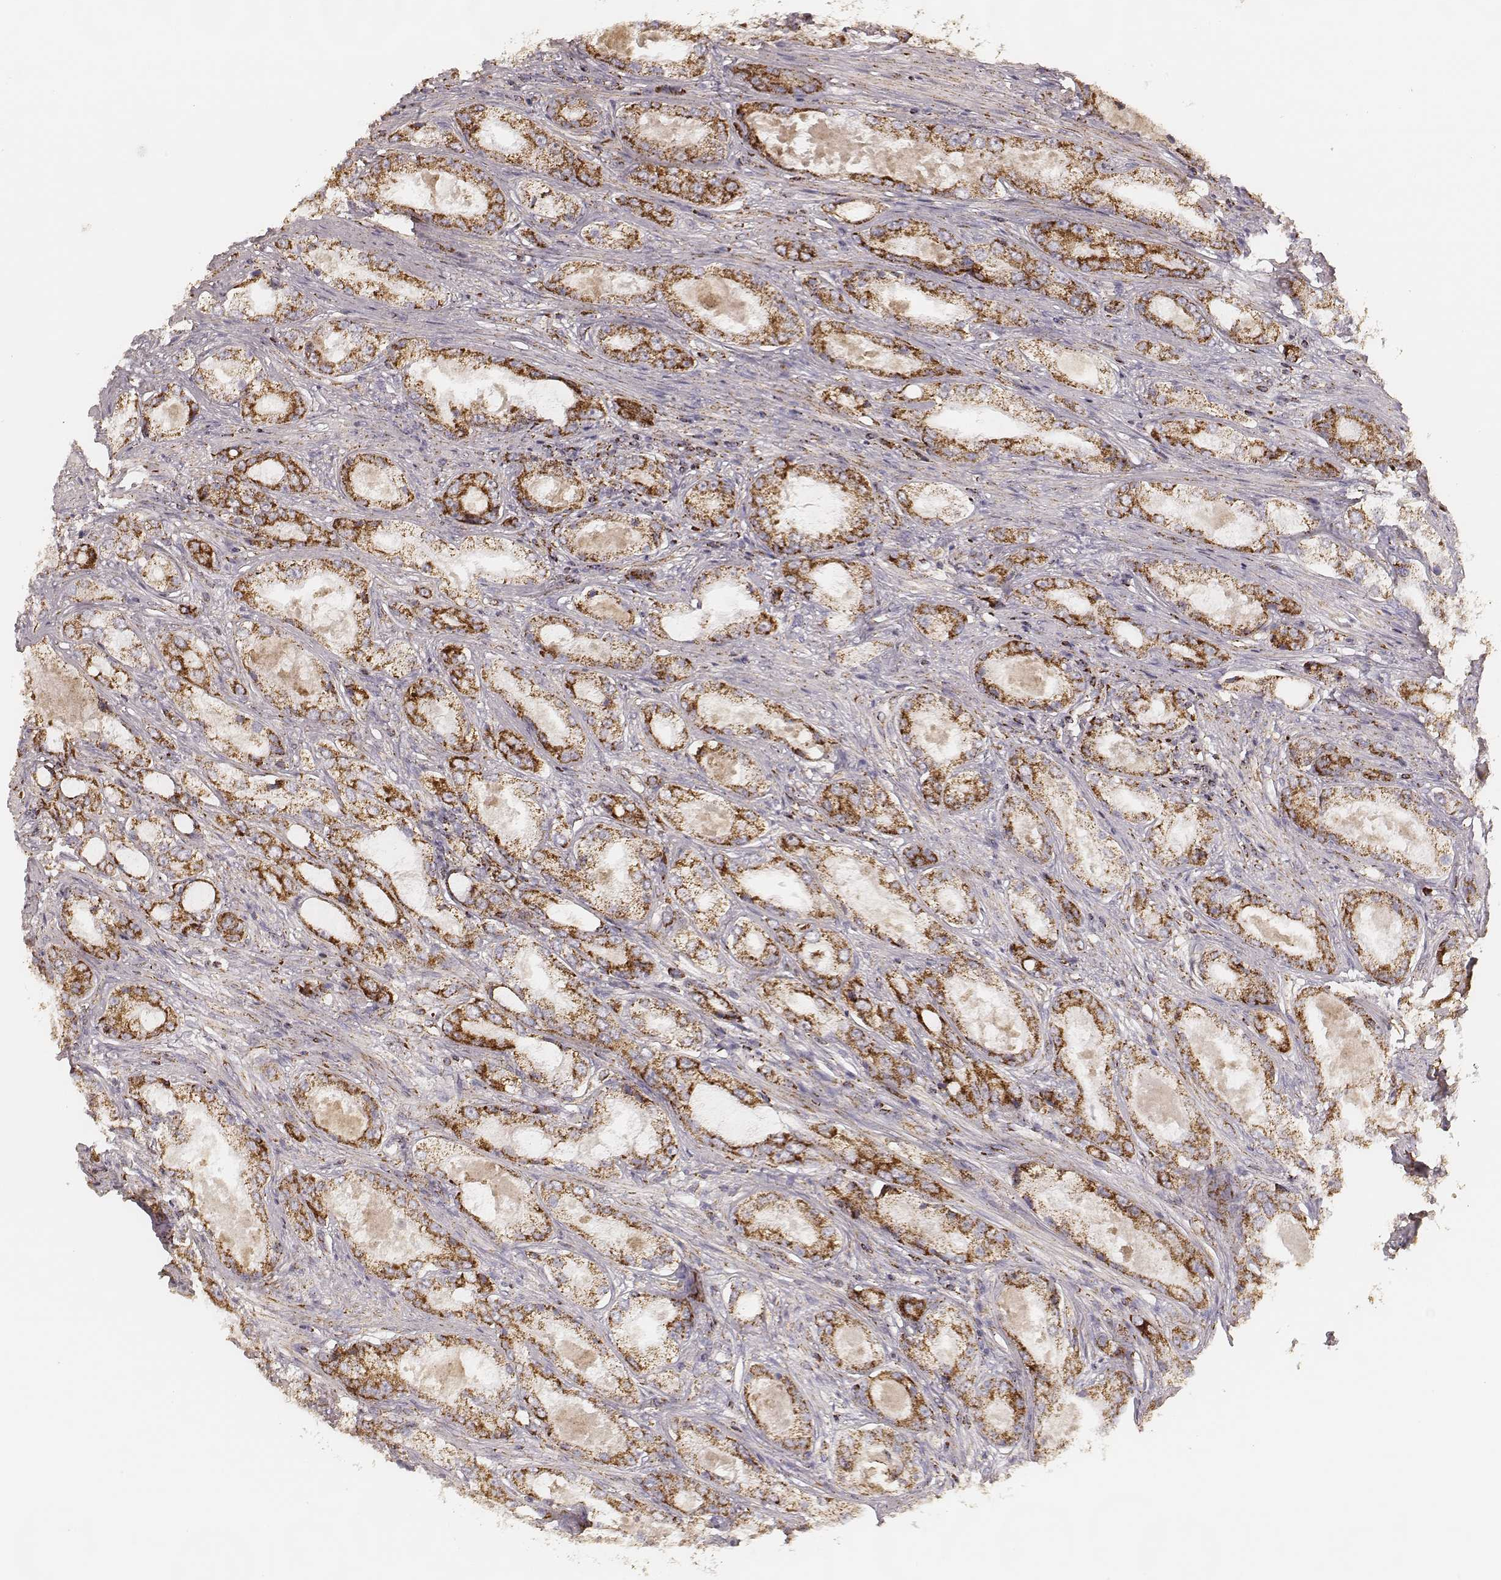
{"staining": {"intensity": "strong", "quantity": ">75%", "location": "cytoplasmic/membranous"}, "tissue": "prostate cancer", "cell_type": "Tumor cells", "image_type": "cancer", "snomed": [{"axis": "morphology", "description": "Adenocarcinoma, Low grade"}, {"axis": "topography", "description": "Prostate"}], "caption": "Immunohistochemical staining of prostate low-grade adenocarcinoma shows high levels of strong cytoplasmic/membranous staining in about >75% of tumor cells.", "gene": "CS", "patient": {"sex": "male", "age": 68}}